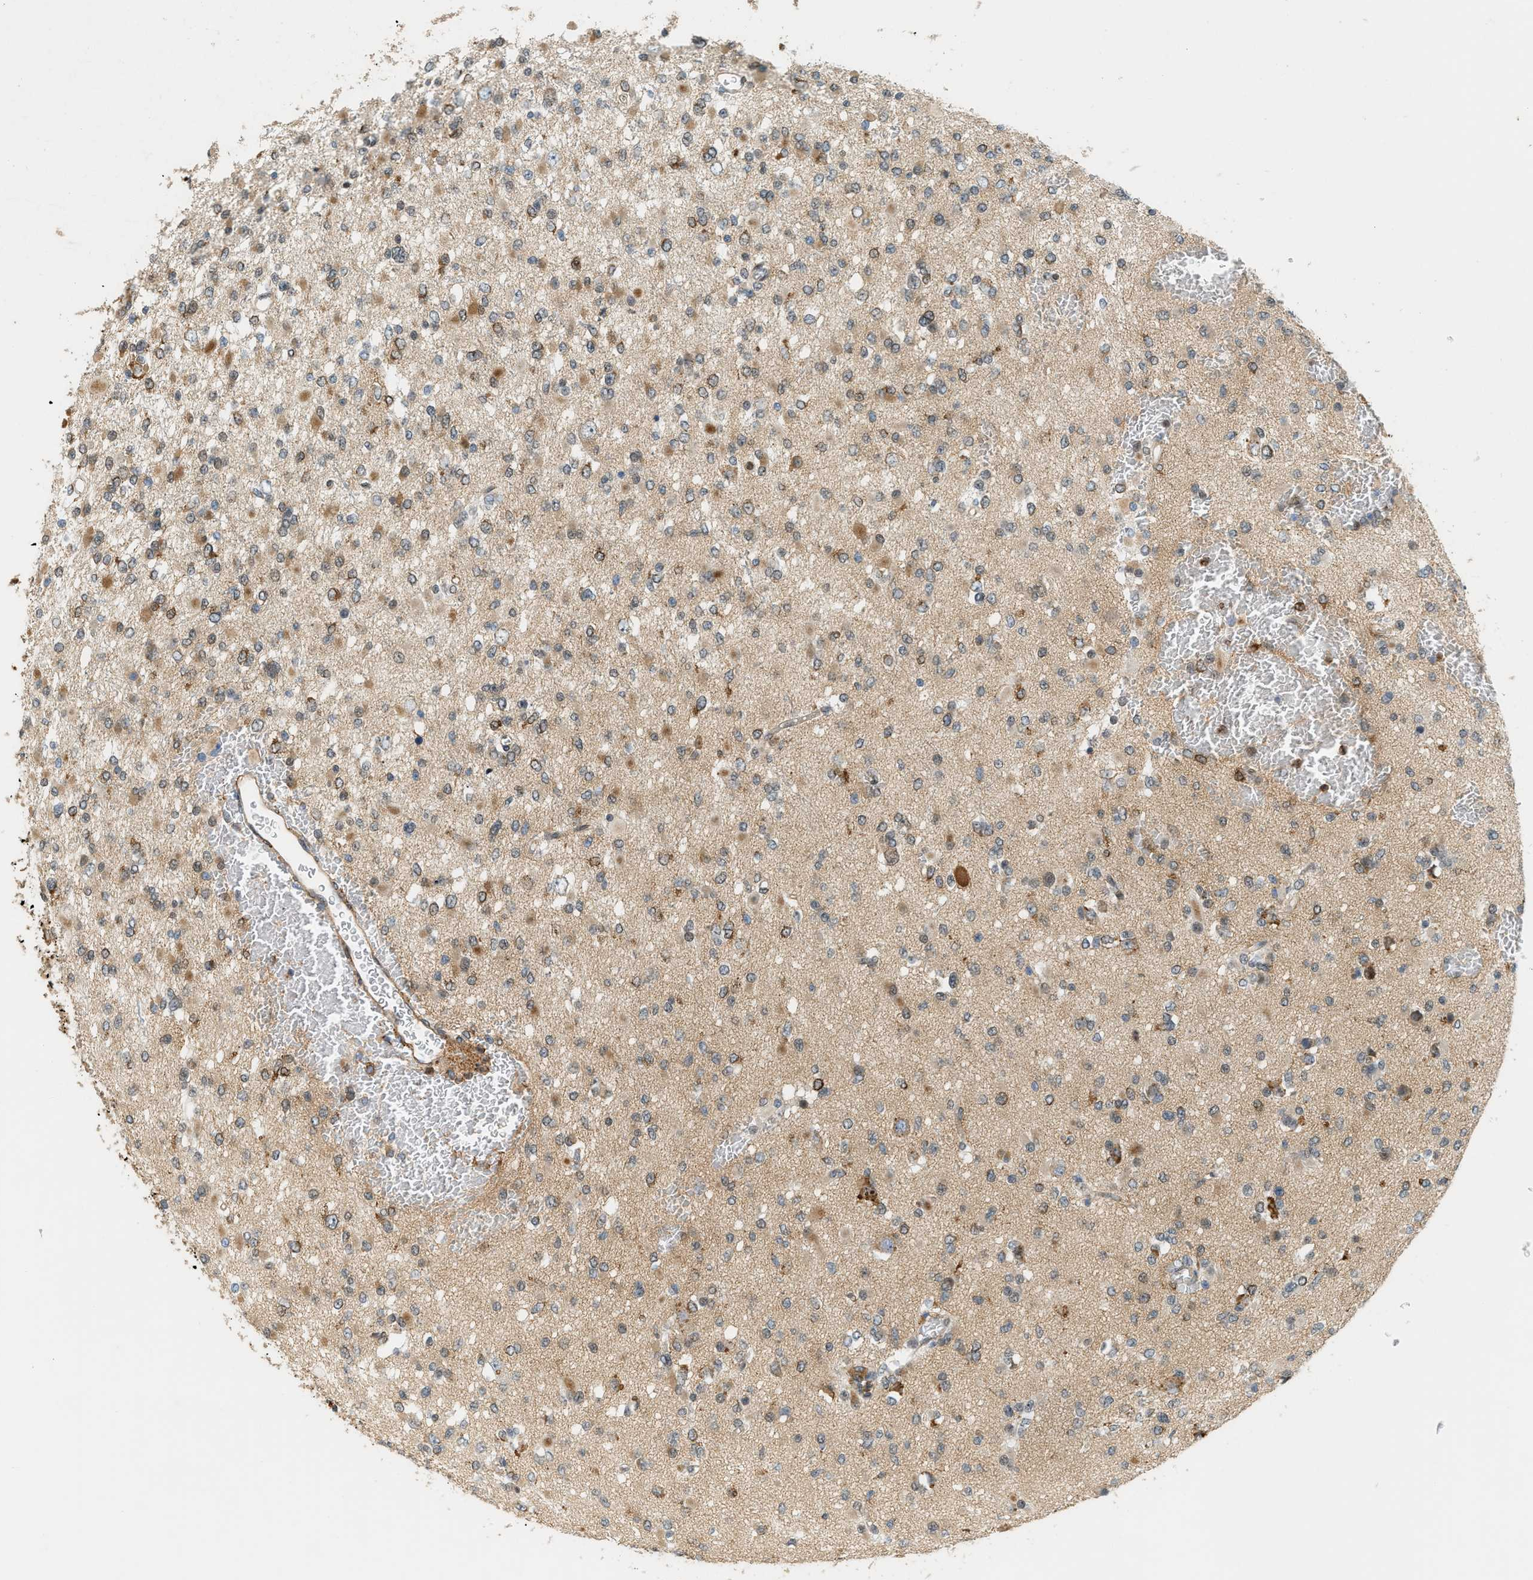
{"staining": {"intensity": "moderate", "quantity": ">75%", "location": "cytoplasmic/membranous,nuclear"}, "tissue": "glioma", "cell_type": "Tumor cells", "image_type": "cancer", "snomed": [{"axis": "morphology", "description": "Glioma, malignant, Low grade"}, {"axis": "topography", "description": "Brain"}], "caption": "The histopathology image reveals immunohistochemical staining of glioma. There is moderate cytoplasmic/membranous and nuclear staining is present in approximately >75% of tumor cells.", "gene": "SEMA4D", "patient": {"sex": "female", "age": 22}}